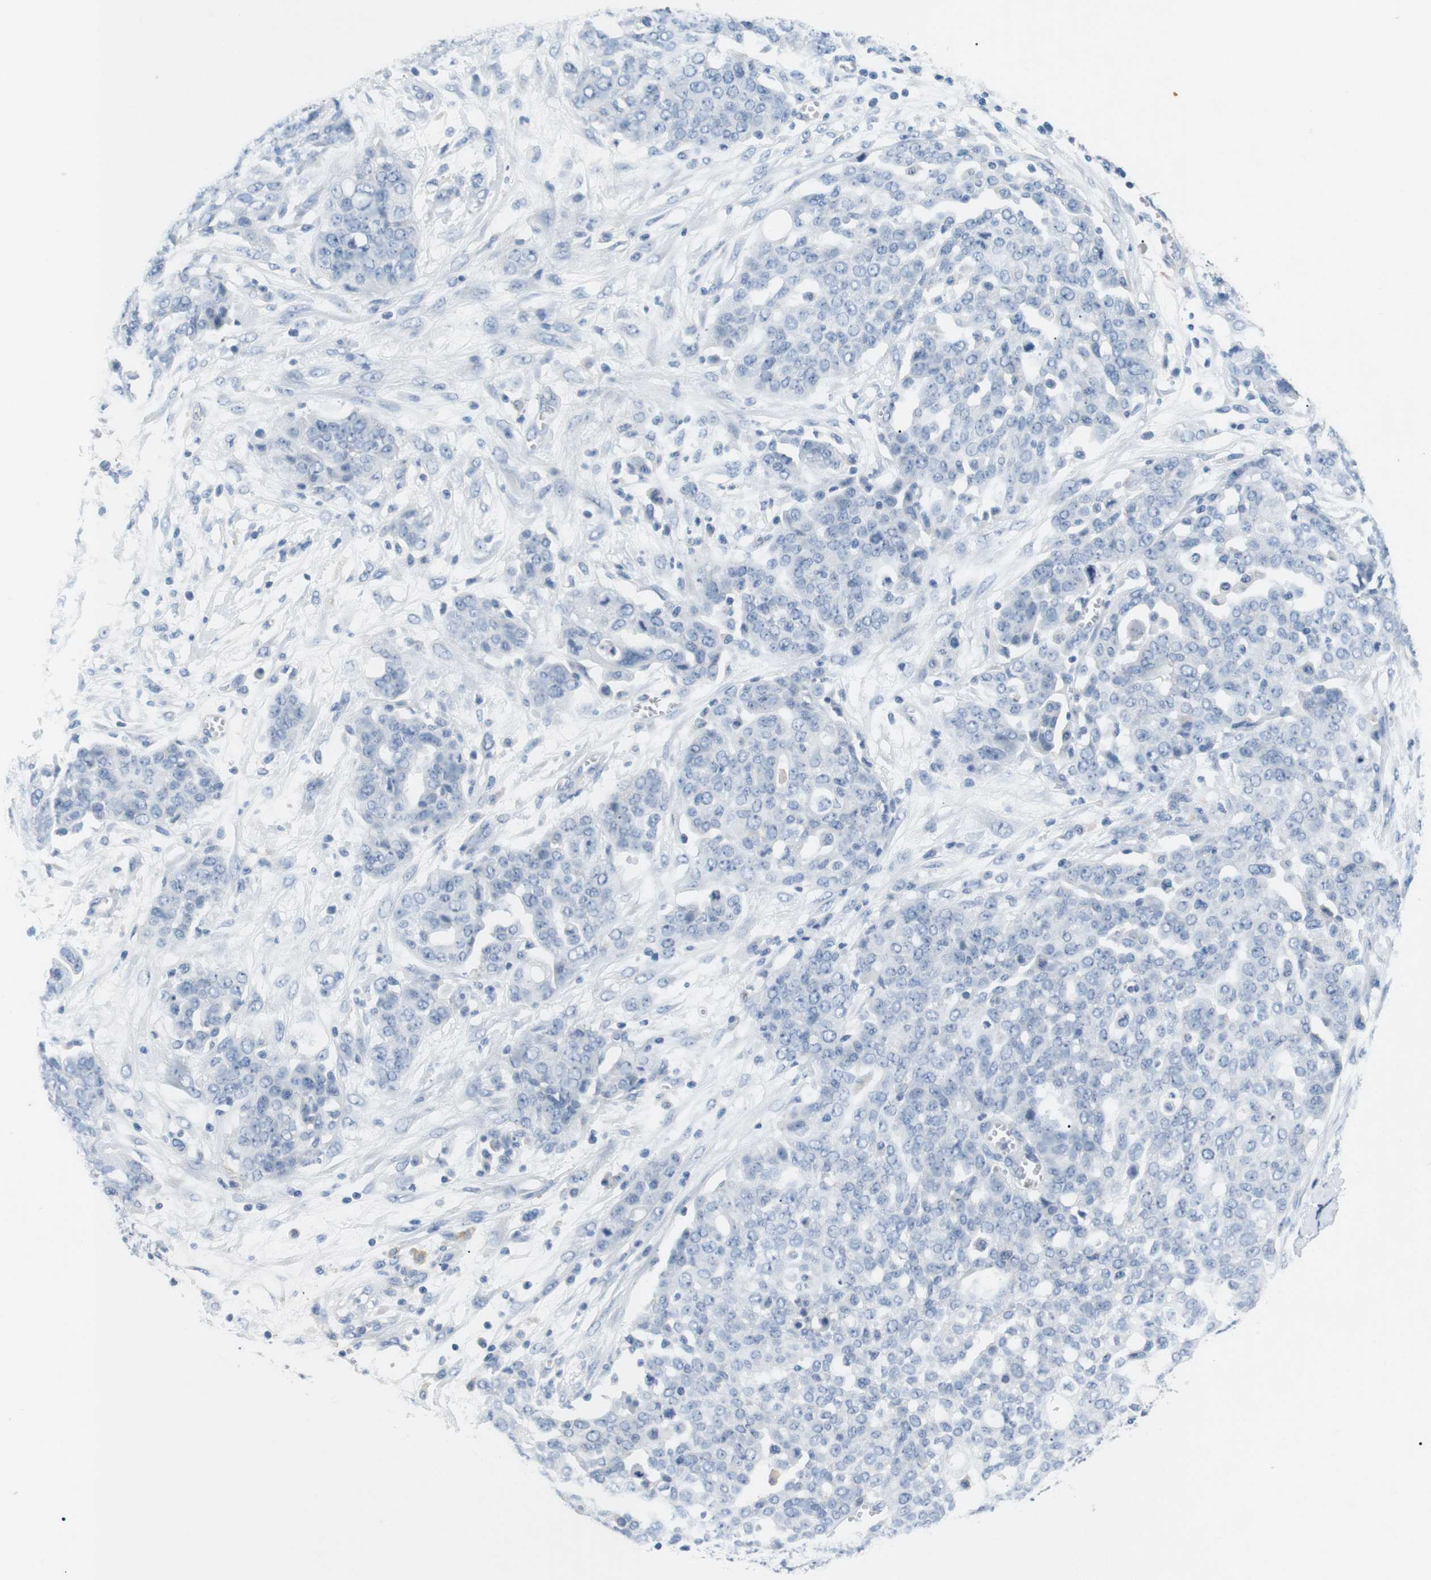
{"staining": {"intensity": "negative", "quantity": "none", "location": "none"}, "tissue": "ovarian cancer", "cell_type": "Tumor cells", "image_type": "cancer", "snomed": [{"axis": "morphology", "description": "Cystadenocarcinoma, serous, NOS"}, {"axis": "topography", "description": "Soft tissue"}, {"axis": "topography", "description": "Ovary"}], "caption": "IHC micrograph of human ovarian cancer (serous cystadenocarcinoma) stained for a protein (brown), which exhibits no staining in tumor cells.", "gene": "FCGRT", "patient": {"sex": "female", "age": 57}}